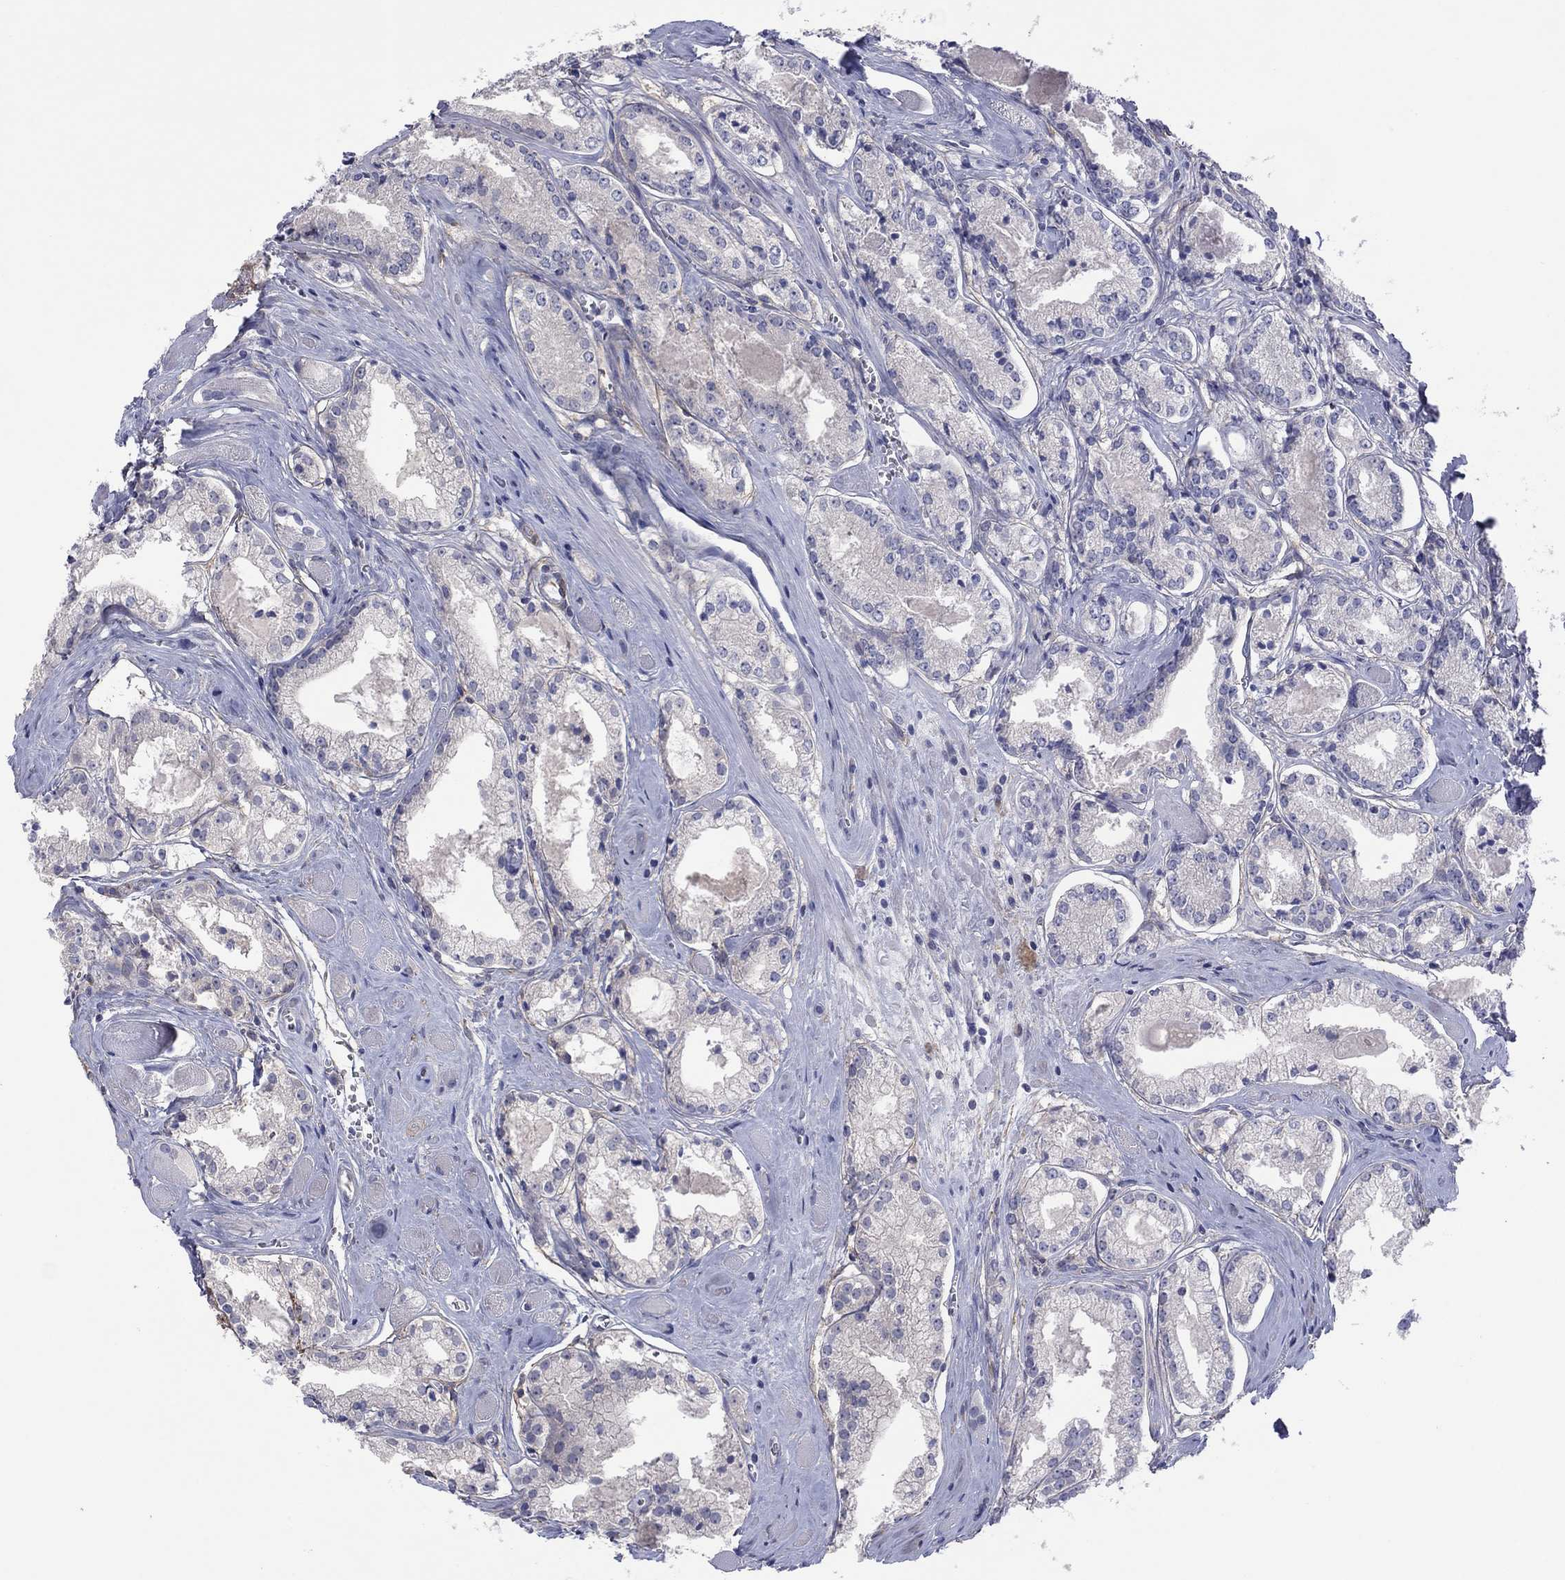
{"staining": {"intensity": "negative", "quantity": "none", "location": "none"}, "tissue": "prostate cancer", "cell_type": "Tumor cells", "image_type": "cancer", "snomed": [{"axis": "morphology", "description": "Adenocarcinoma, NOS"}, {"axis": "topography", "description": "Prostate"}], "caption": "Human adenocarcinoma (prostate) stained for a protein using IHC exhibits no staining in tumor cells.", "gene": "CYP2B6", "patient": {"sex": "male", "age": 72}}